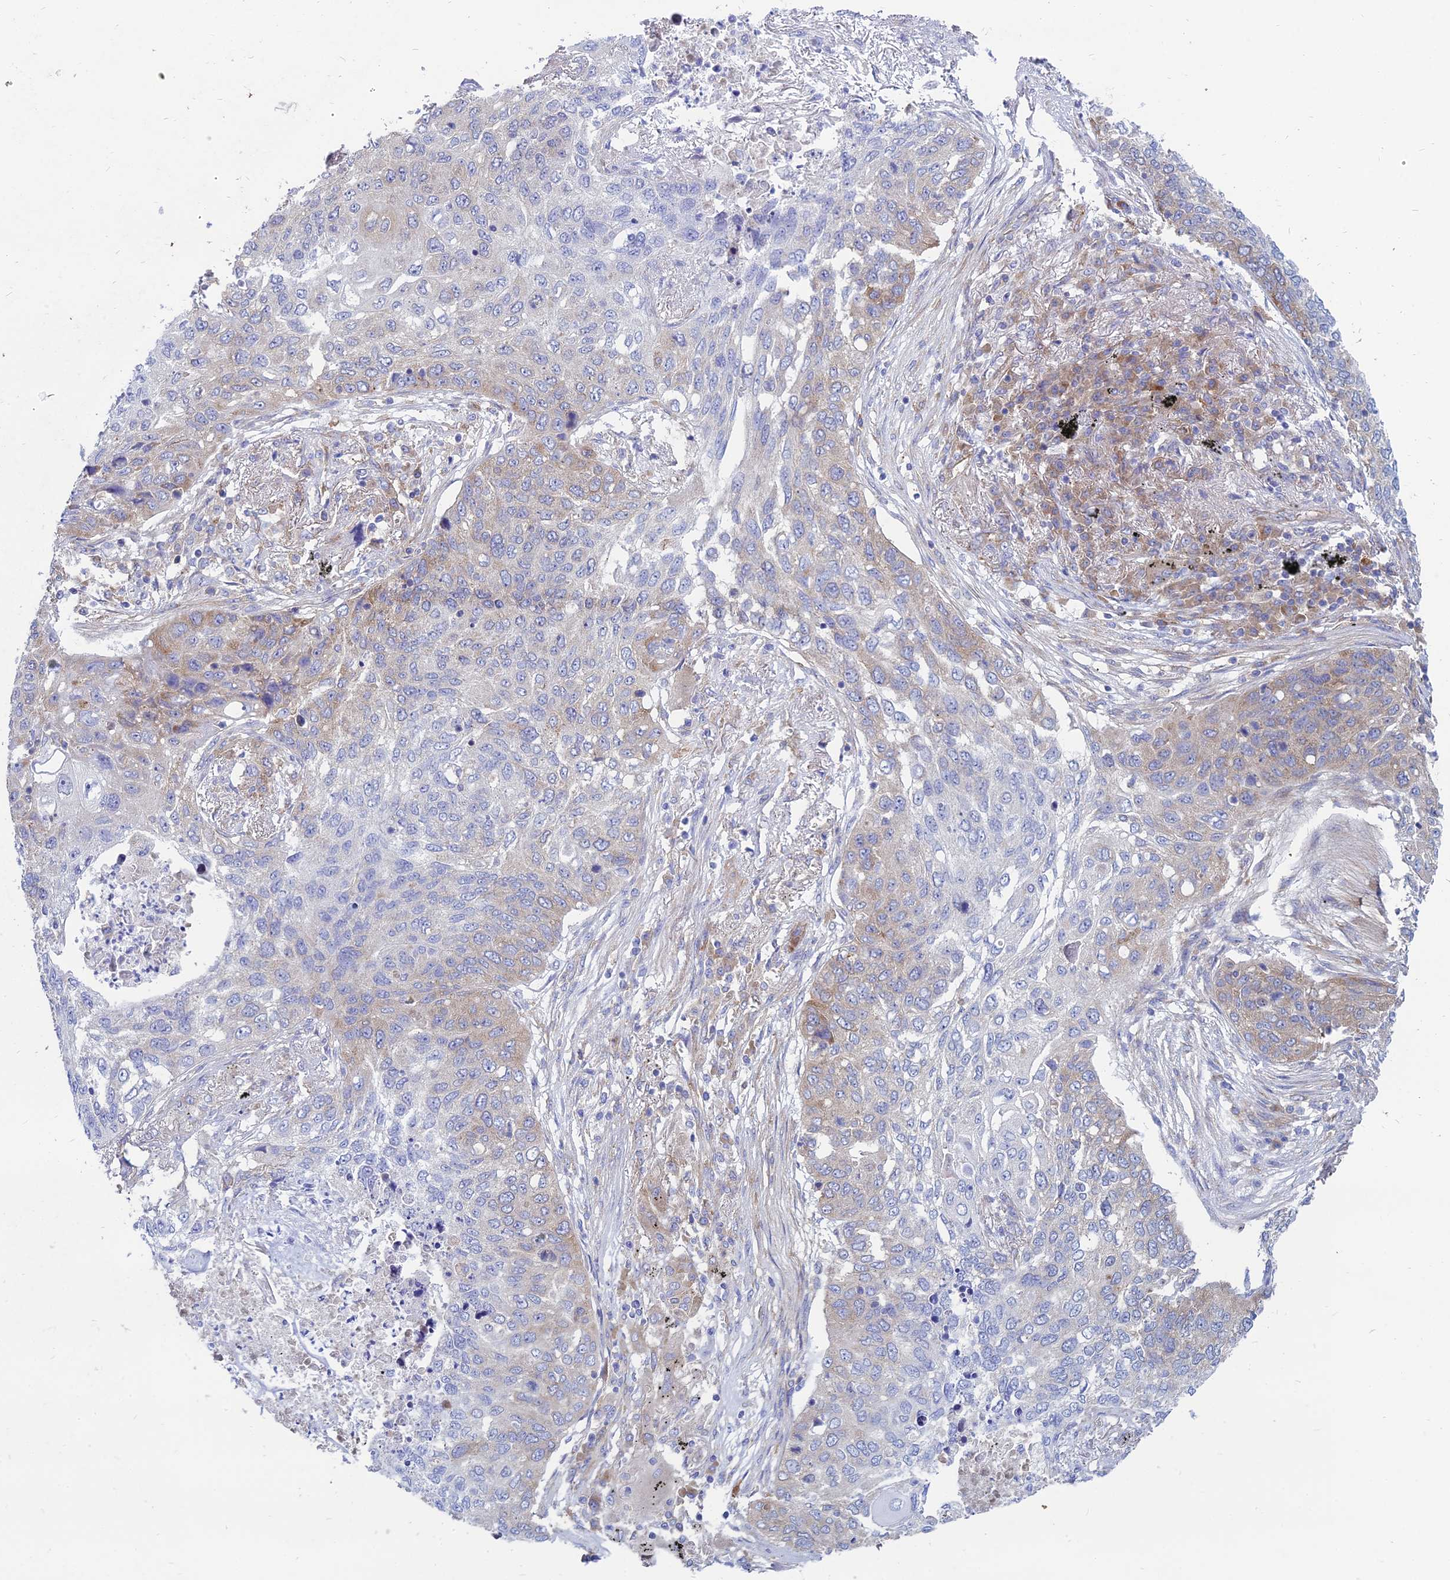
{"staining": {"intensity": "moderate", "quantity": "<25%", "location": "cytoplasmic/membranous"}, "tissue": "lung cancer", "cell_type": "Tumor cells", "image_type": "cancer", "snomed": [{"axis": "morphology", "description": "Squamous cell carcinoma, NOS"}, {"axis": "topography", "description": "Lung"}], "caption": "DAB (3,3'-diaminobenzidine) immunohistochemical staining of lung squamous cell carcinoma demonstrates moderate cytoplasmic/membranous protein positivity in about <25% of tumor cells.", "gene": "TXLNA", "patient": {"sex": "female", "age": 63}}